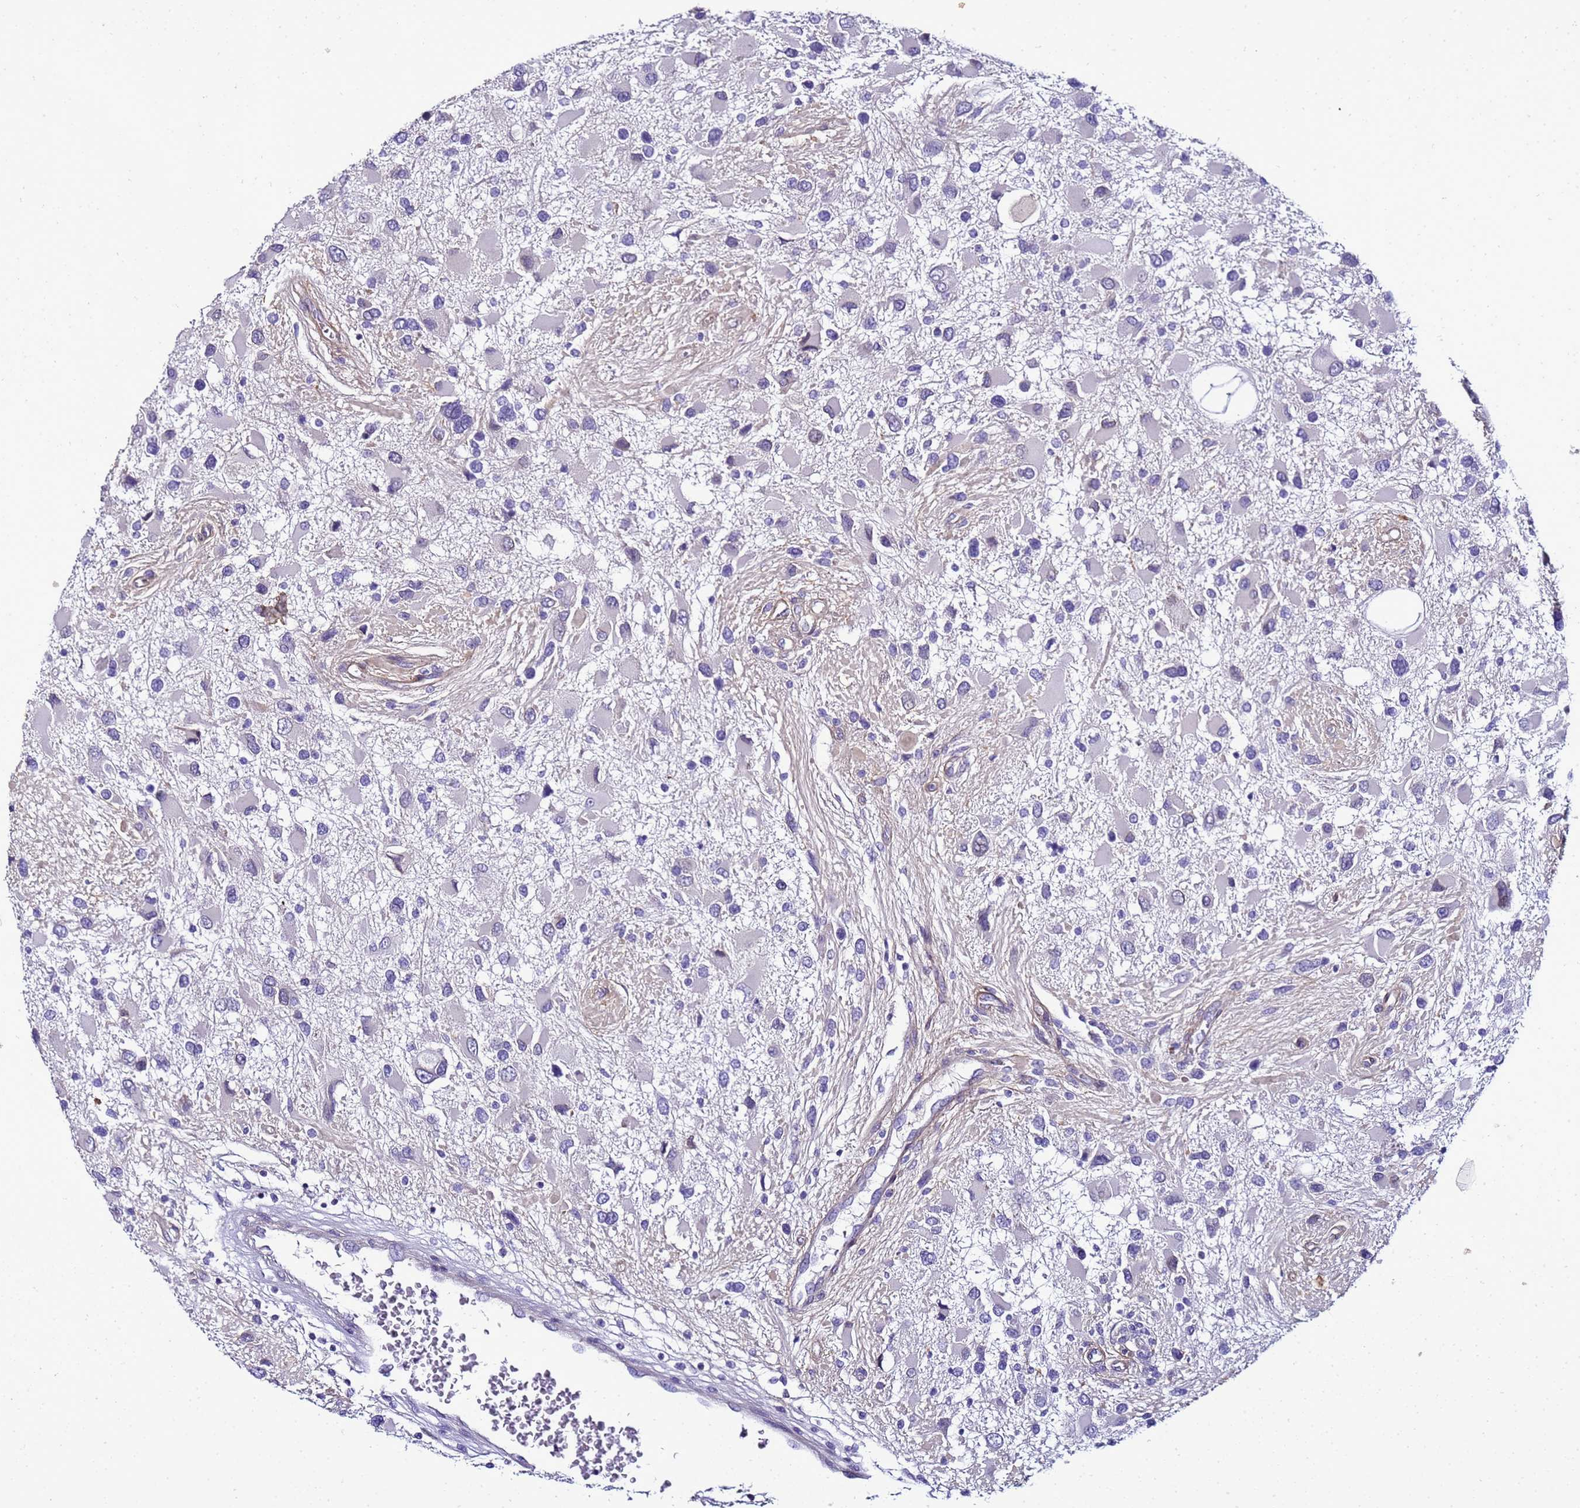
{"staining": {"intensity": "negative", "quantity": "none", "location": "none"}, "tissue": "glioma", "cell_type": "Tumor cells", "image_type": "cancer", "snomed": [{"axis": "morphology", "description": "Glioma, malignant, High grade"}, {"axis": "topography", "description": "Brain"}], "caption": "Immunohistochemistry (IHC) histopathology image of neoplastic tissue: human glioma stained with DAB (3,3'-diaminobenzidine) displays no significant protein expression in tumor cells.", "gene": "FAM166B", "patient": {"sex": "male", "age": 53}}